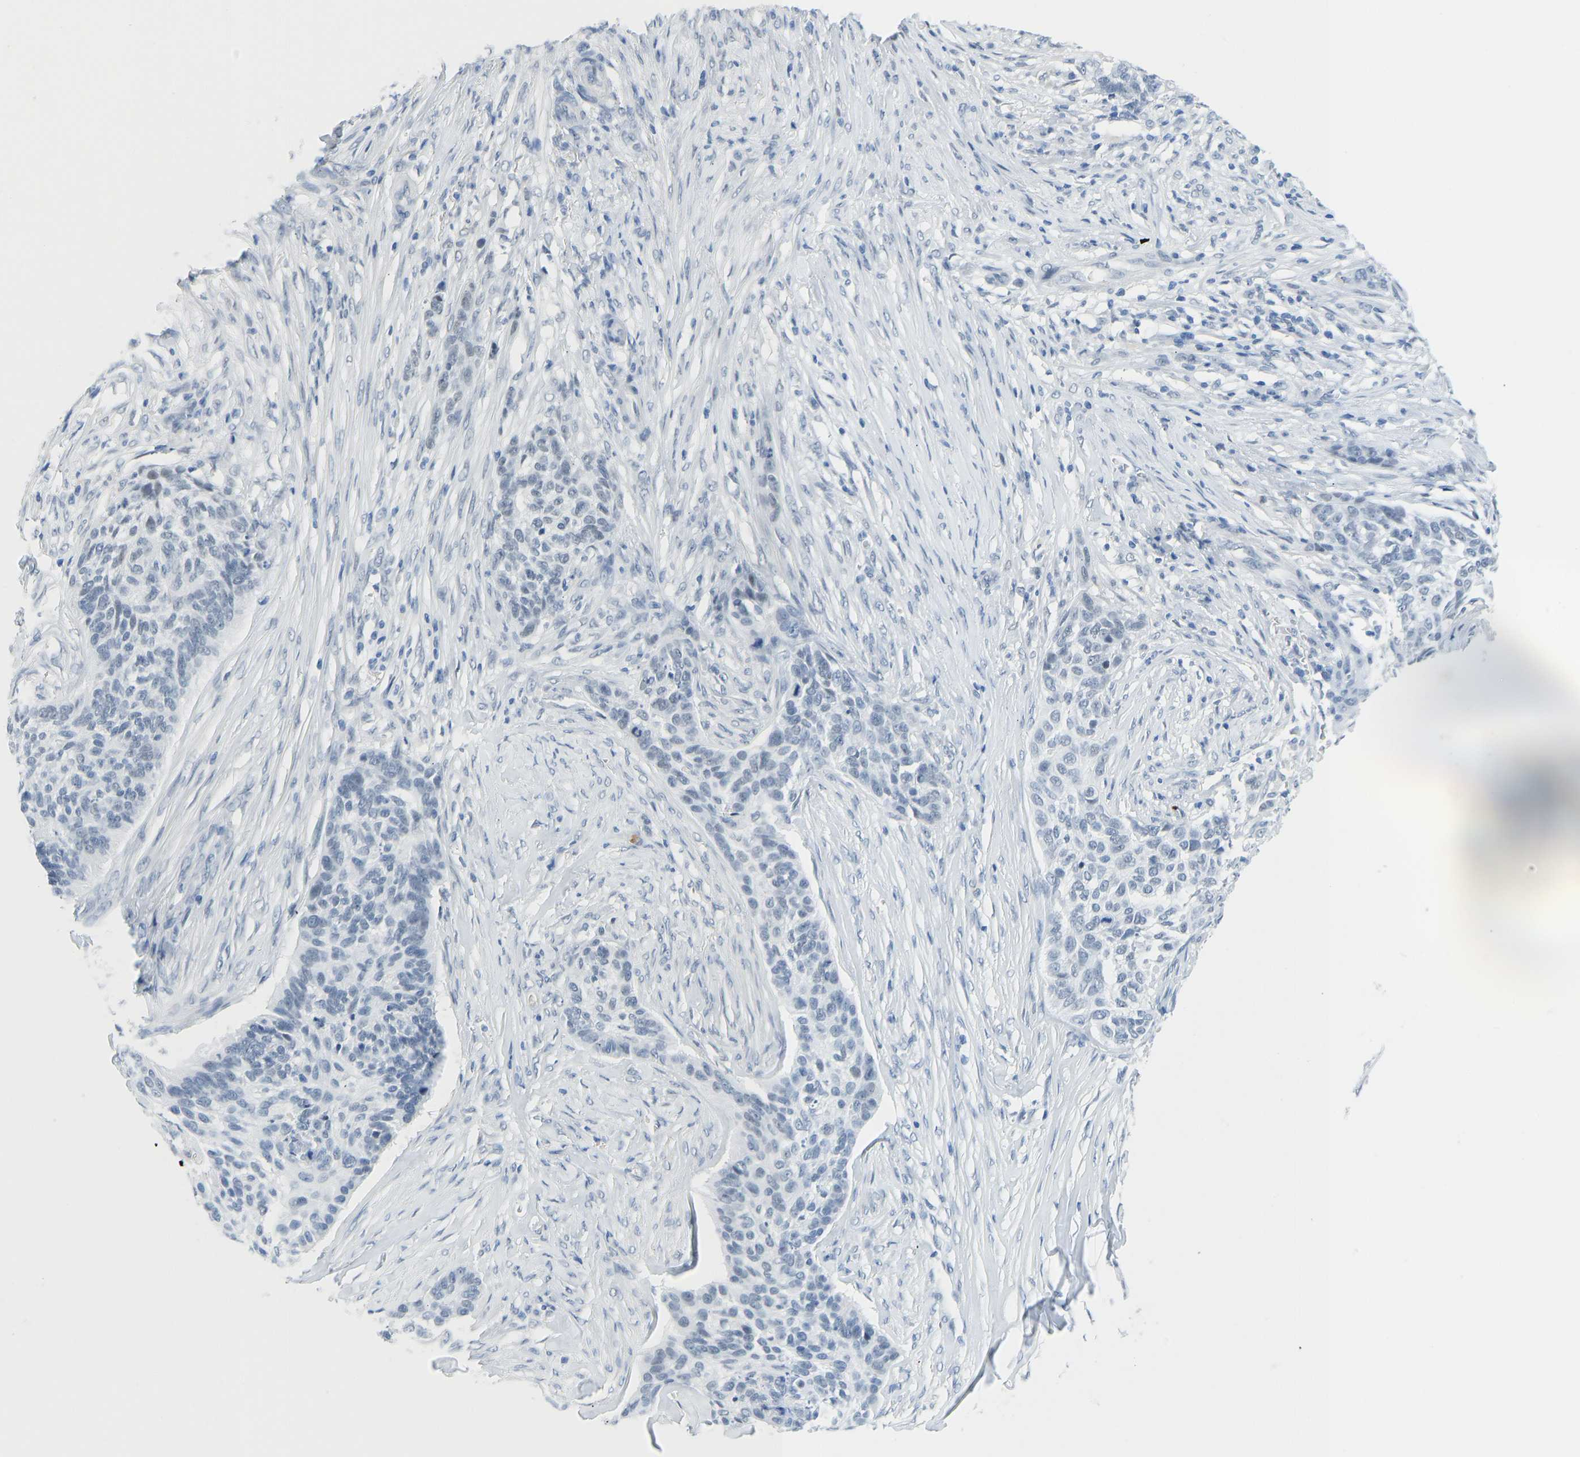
{"staining": {"intensity": "negative", "quantity": "none", "location": "none"}, "tissue": "skin cancer", "cell_type": "Tumor cells", "image_type": "cancer", "snomed": [{"axis": "morphology", "description": "Basal cell carcinoma"}, {"axis": "topography", "description": "Skin"}], "caption": "Tumor cells show no significant protein positivity in skin cancer.", "gene": "TXNDC2", "patient": {"sex": "male", "age": 85}}